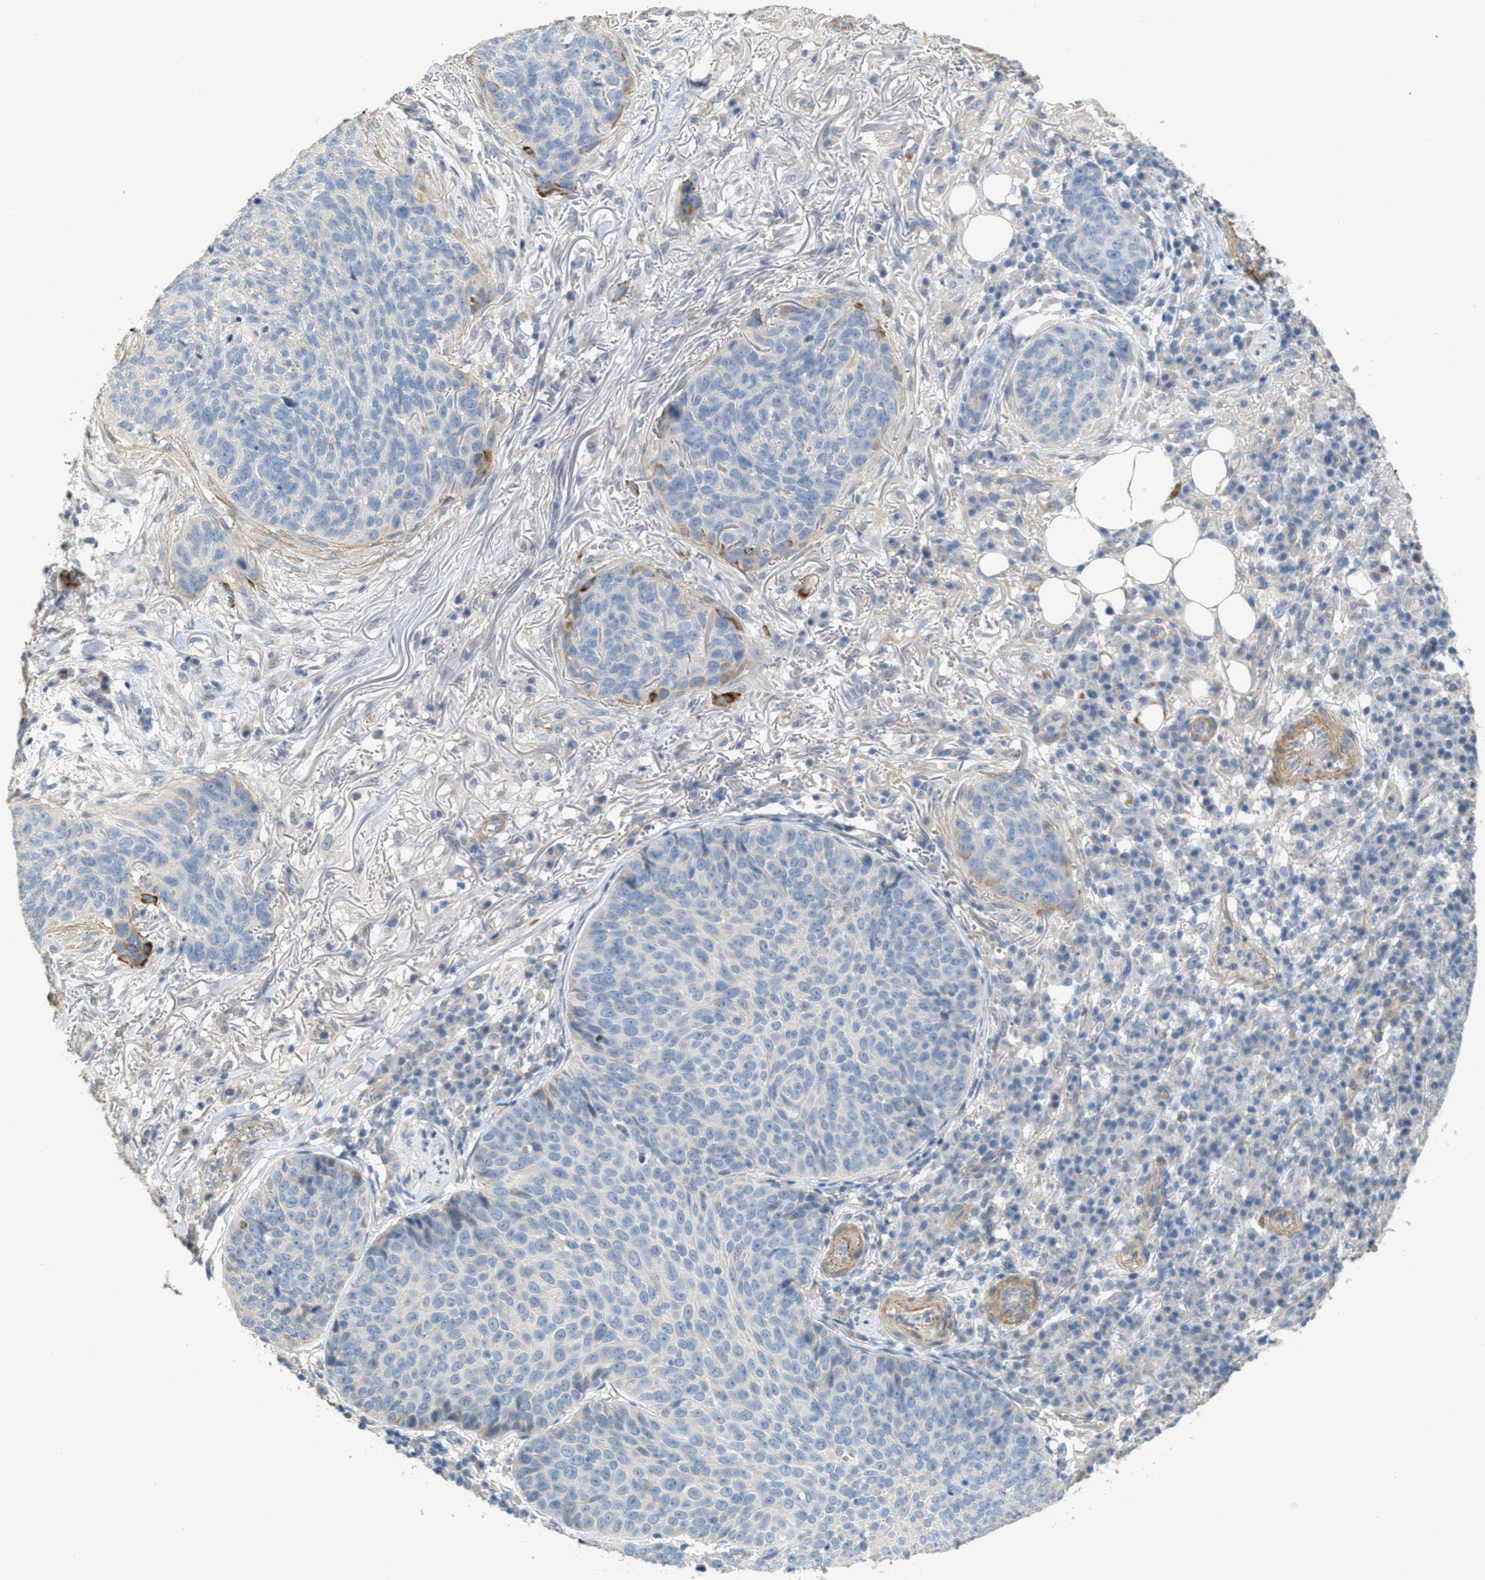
{"staining": {"intensity": "moderate", "quantity": "<25%", "location": "cytoplasmic/membranous"}, "tissue": "skin cancer", "cell_type": "Tumor cells", "image_type": "cancer", "snomed": [{"axis": "morphology", "description": "Squamous cell carcinoma in situ, NOS"}, {"axis": "morphology", "description": "Squamous cell carcinoma, NOS"}, {"axis": "topography", "description": "Skin"}], "caption": "DAB immunohistochemical staining of human skin cancer demonstrates moderate cytoplasmic/membranous protein staining in approximately <25% of tumor cells.", "gene": "MRS2", "patient": {"sex": "male", "age": 93}}